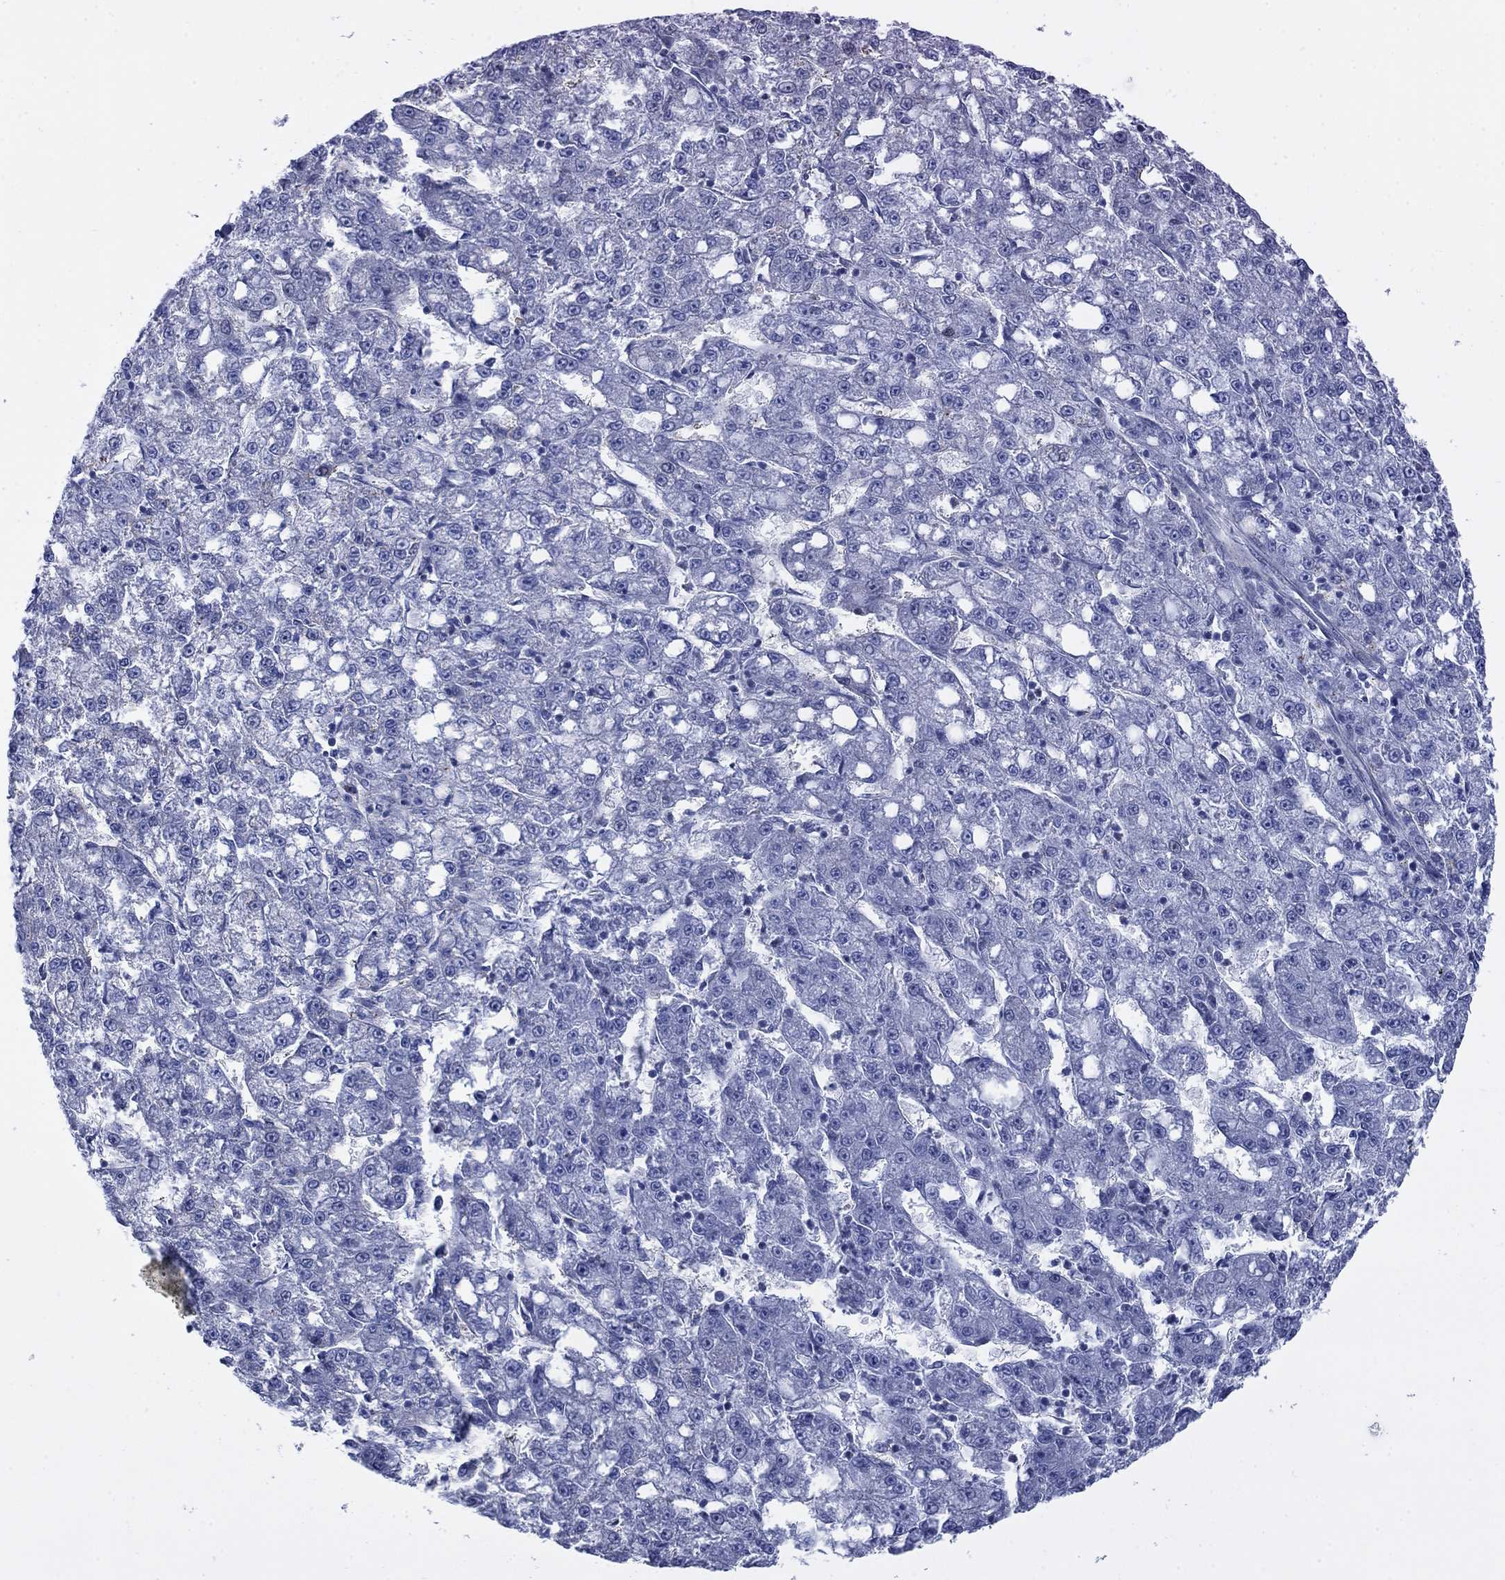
{"staining": {"intensity": "negative", "quantity": "none", "location": "none"}, "tissue": "liver cancer", "cell_type": "Tumor cells", "image_type": "cancer", "snomed": [{"axis": "morphology", "description": "Carcinoma, Hepatocellular, NOS"}, {"axis": "topography", "description": "Liver"}], "caption": "High power microscopy photomicrograph of an immunohistochemistry photomicrograph of hepatocellular carcinoma (liver), revealing no significant staining in tumor cells.", "gene": "MYO3A", "patient": {"sex": "female", "age": 65}}